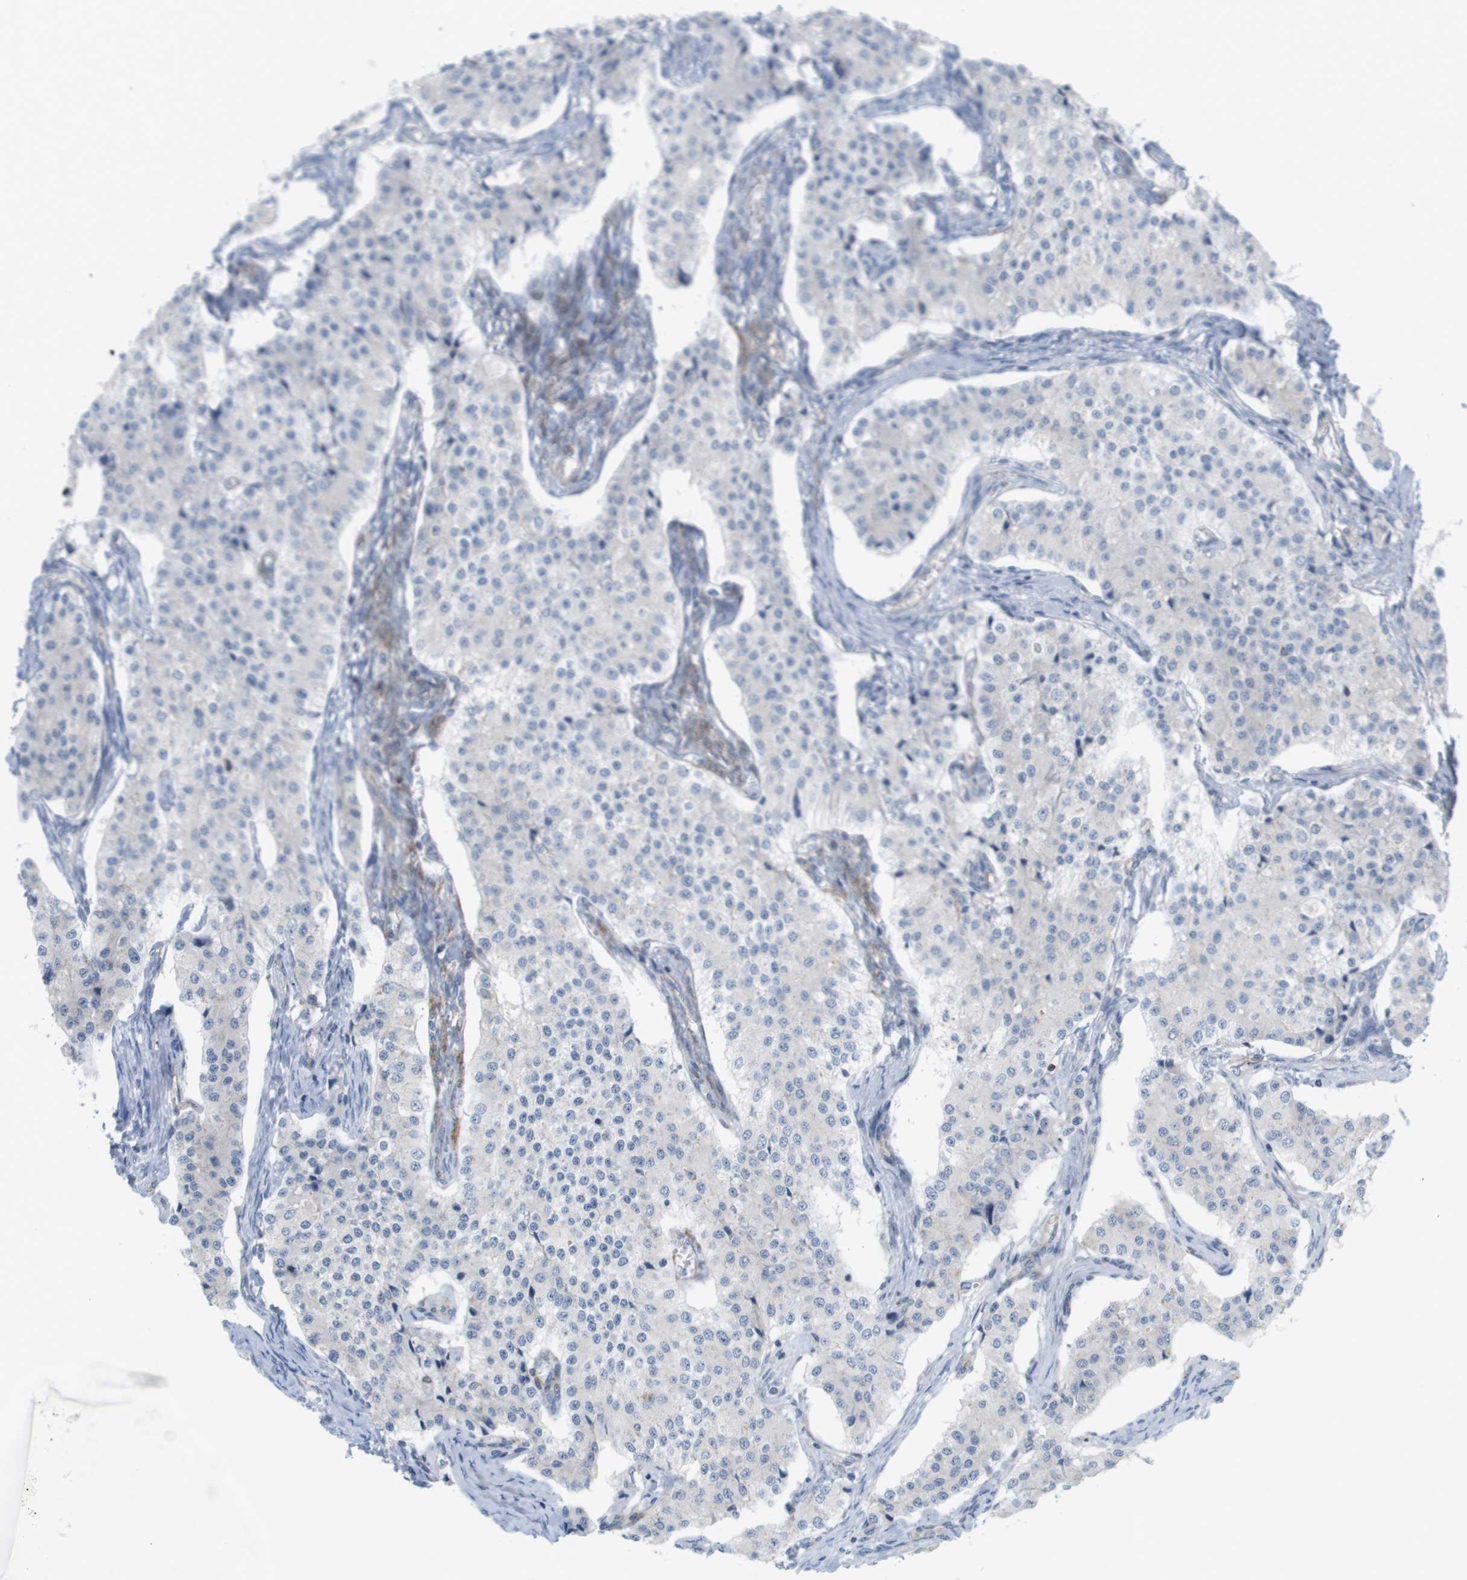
{"staining": {"intensity": "negative", "quantity": "none", "location": "none"}, "tissue": "carcinoid", "cell_type": "Tumor cells", "image_type": "cancer", "snomed": [{"axis": "morphology", "description": "Carcinoid, malignant, NOS"}, {"axis": "topography", "description": "Colon"}], "caption": "This is a micrograph of immunohistochemistry (IHC) staining of carcinoid, which shows no staining in tumor cells.", "gene": "ITPR1", "patient": {"sex": "female", "age": 52}}